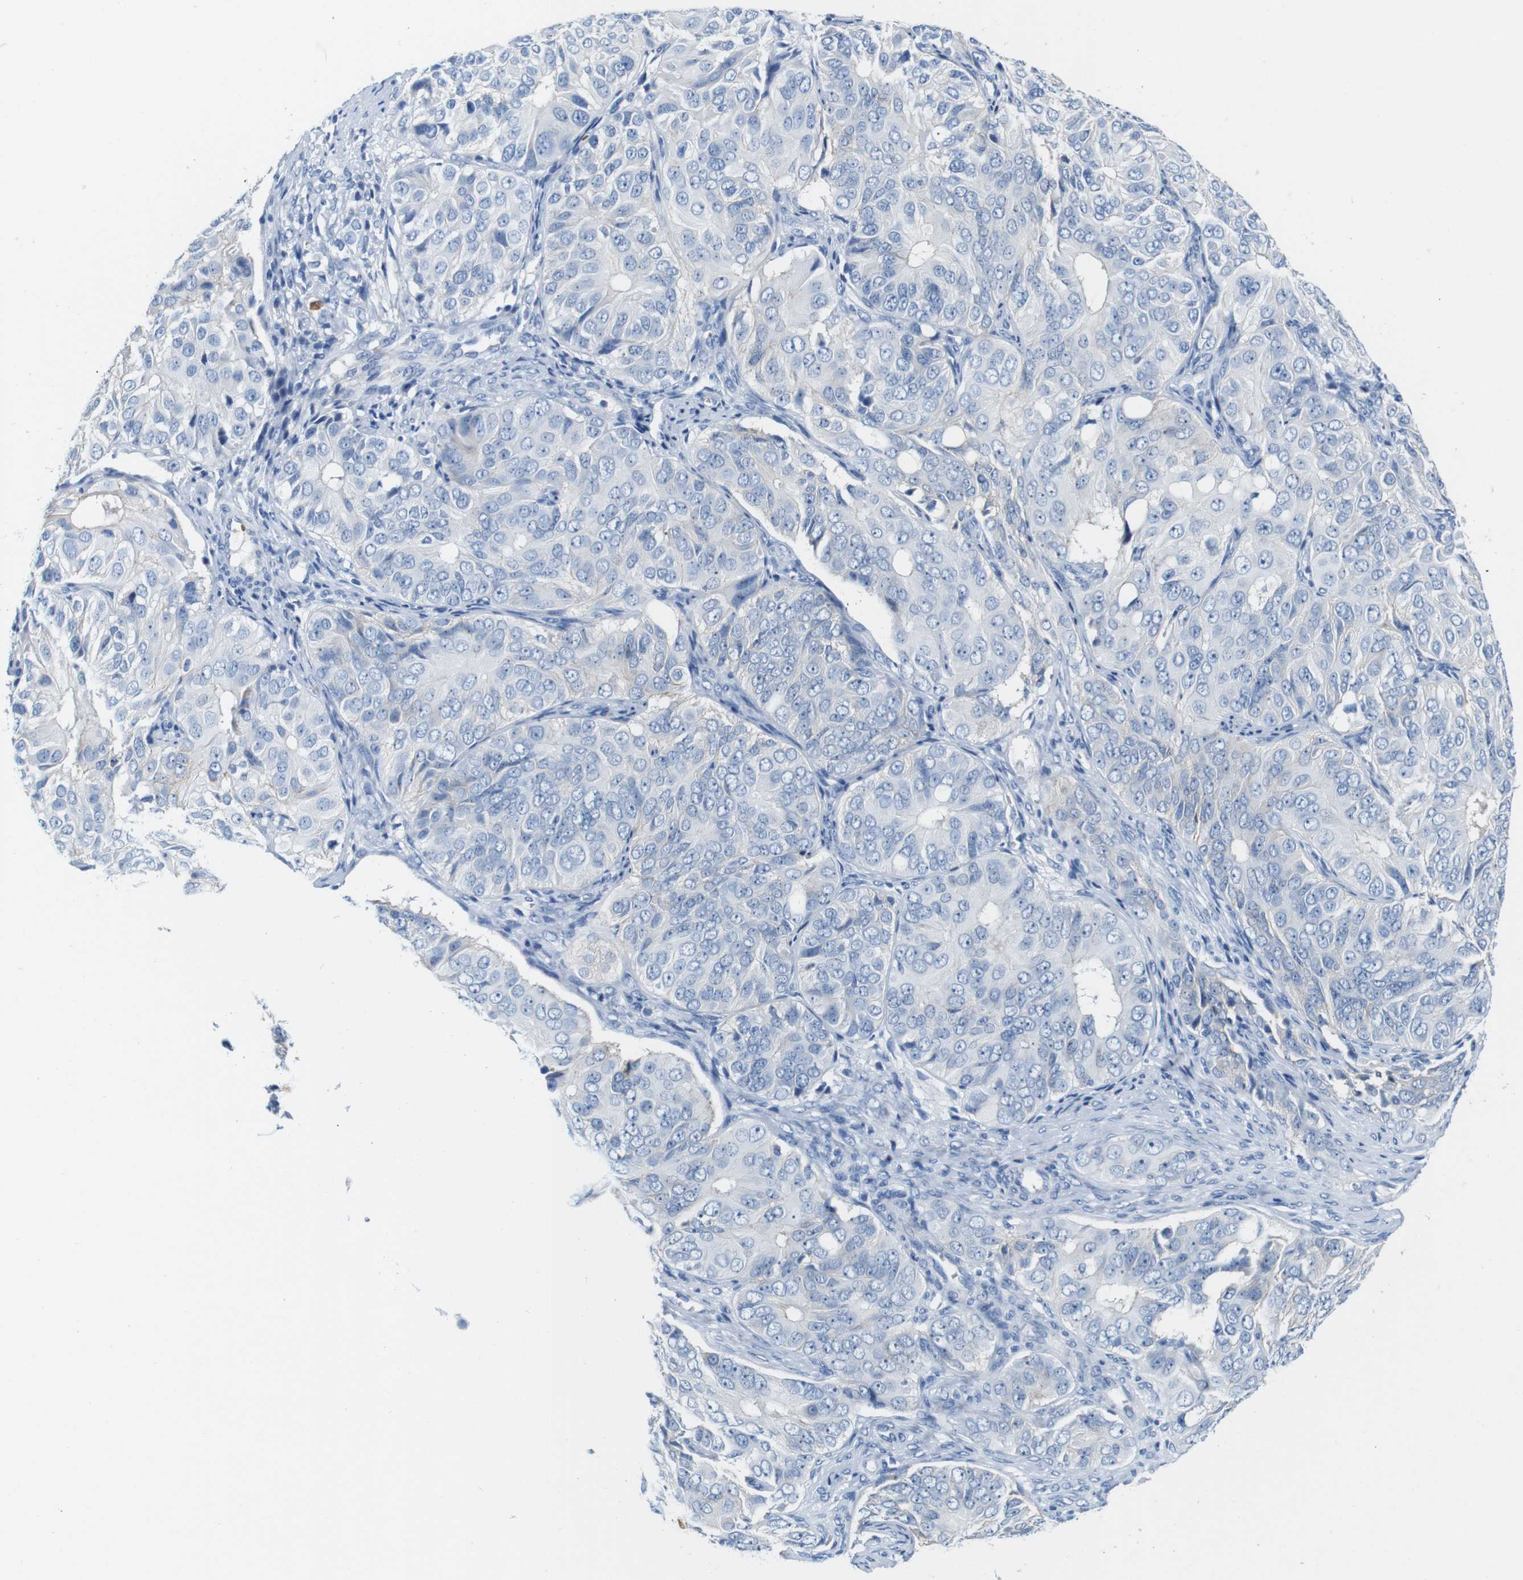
{"staining": {"intensity": "negative", "quantity": "none", "location": "none"}, "tissue": "ovarian cancer", "cell_type": "Tumor cells", "image_type": "cancer", "snomed": [{"axis": "morphology", "description": "Carcinoma, endometroid"}, {"axis": "topography", "description": "Ovary"}], "caption": "DAB immunohistochemical staining of human ovarian endometroid carcinoma reveals no significant staining in tumor cells.", "gene": "IGSF8", "patient": {"sex": "female", "age": 51}}